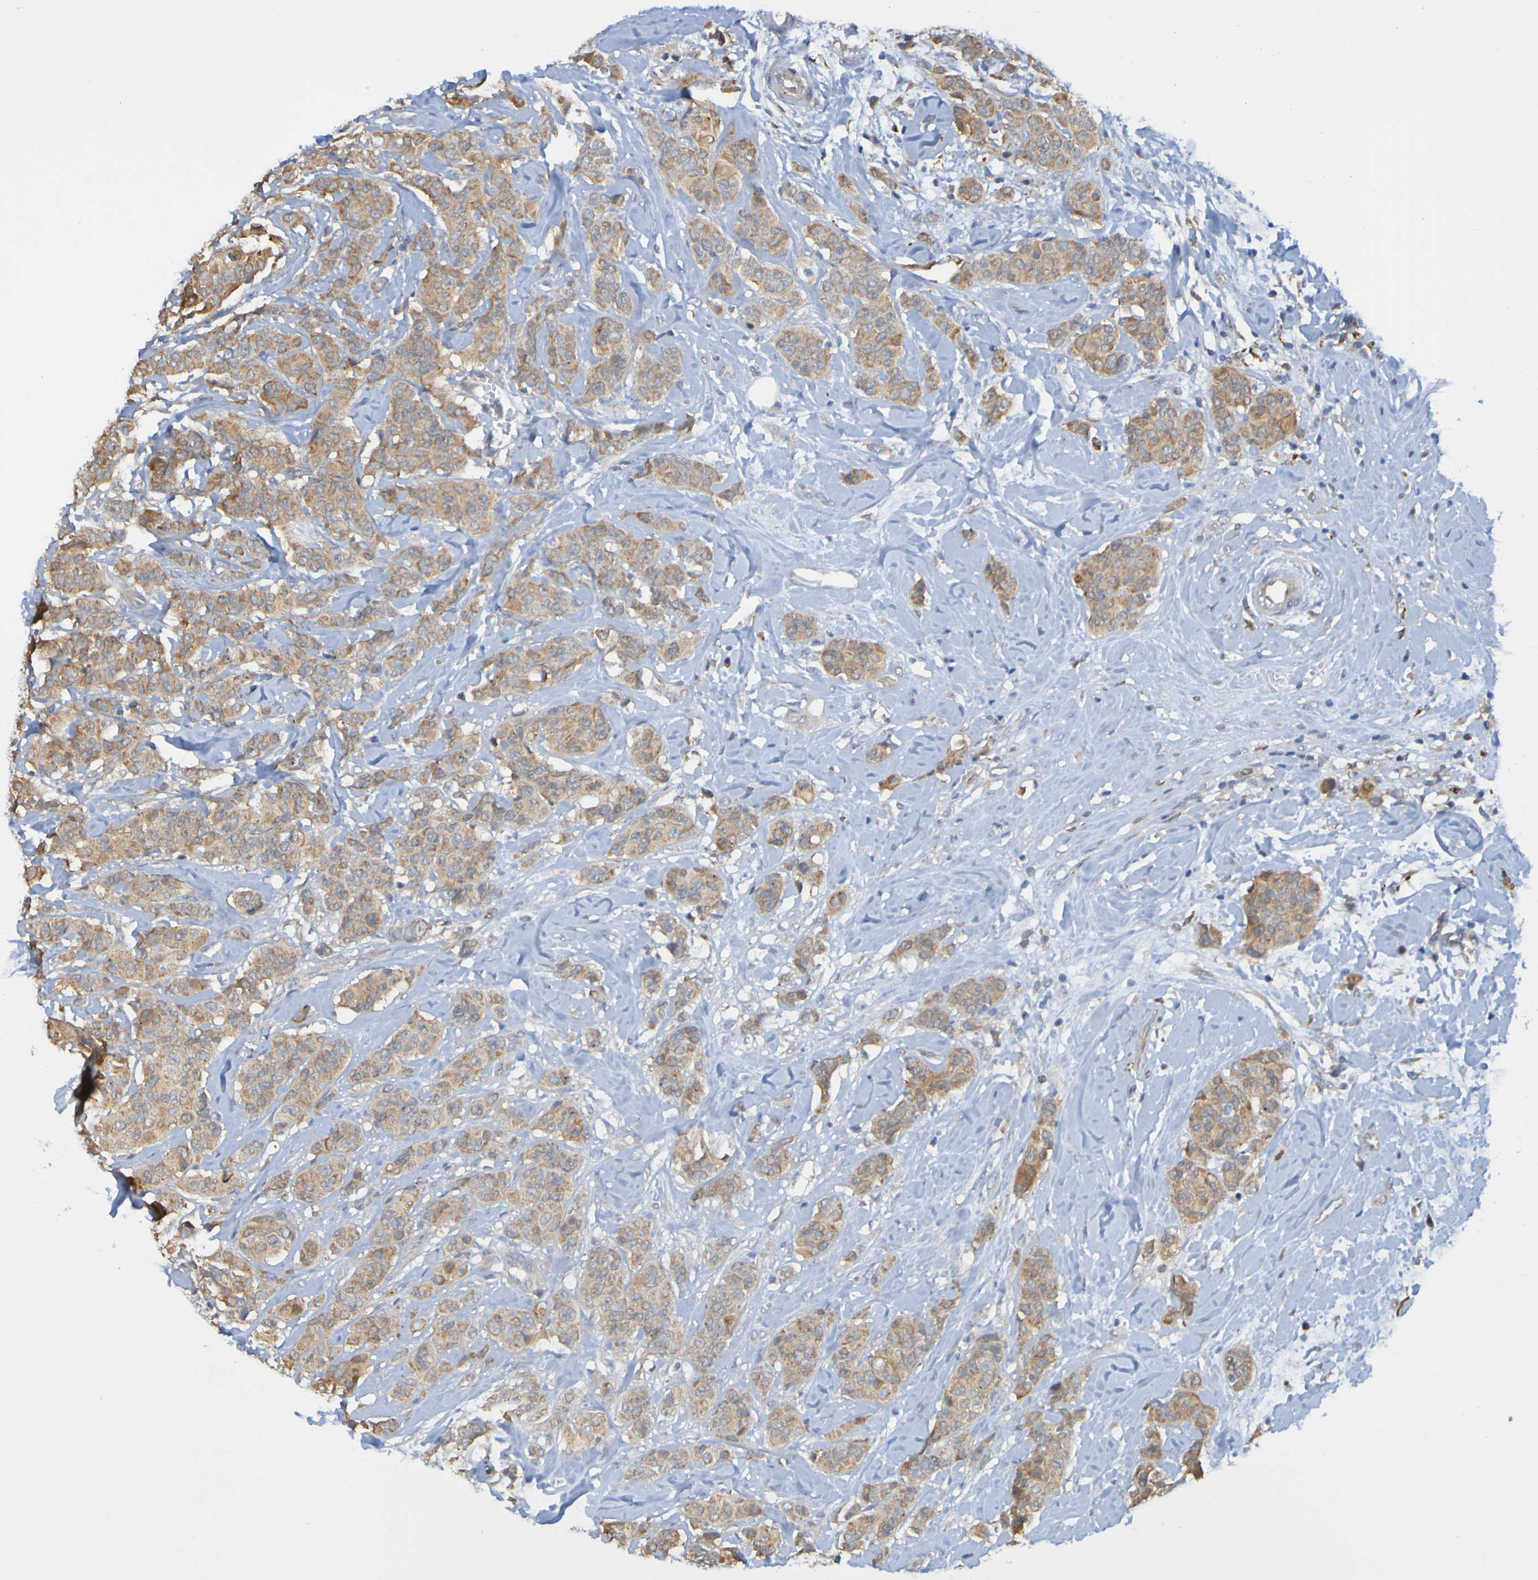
{"staining": {"intensity": "moderate", "quantity": ">75%", "location": "cytoplasmic/membranous"}, "tissue": "breast cancer", "cell_type": "Tumor cells", "image_type": "cancer", "snomed": [{"axis": "morphology", "description": "Normal tissue, NOS"}, {"axis": "morphology", "description": "Duct carcinoma"}, {"axis": "topography", "description": "Breast"}], "caption": "Protein analysis of breast cancer tissue demonstrates moderate cytoplasmic/membranous positivity in approximately >75% of tumor cells.", "gene": "NAV2", "patient": {"sex": "female", "age": 40}}